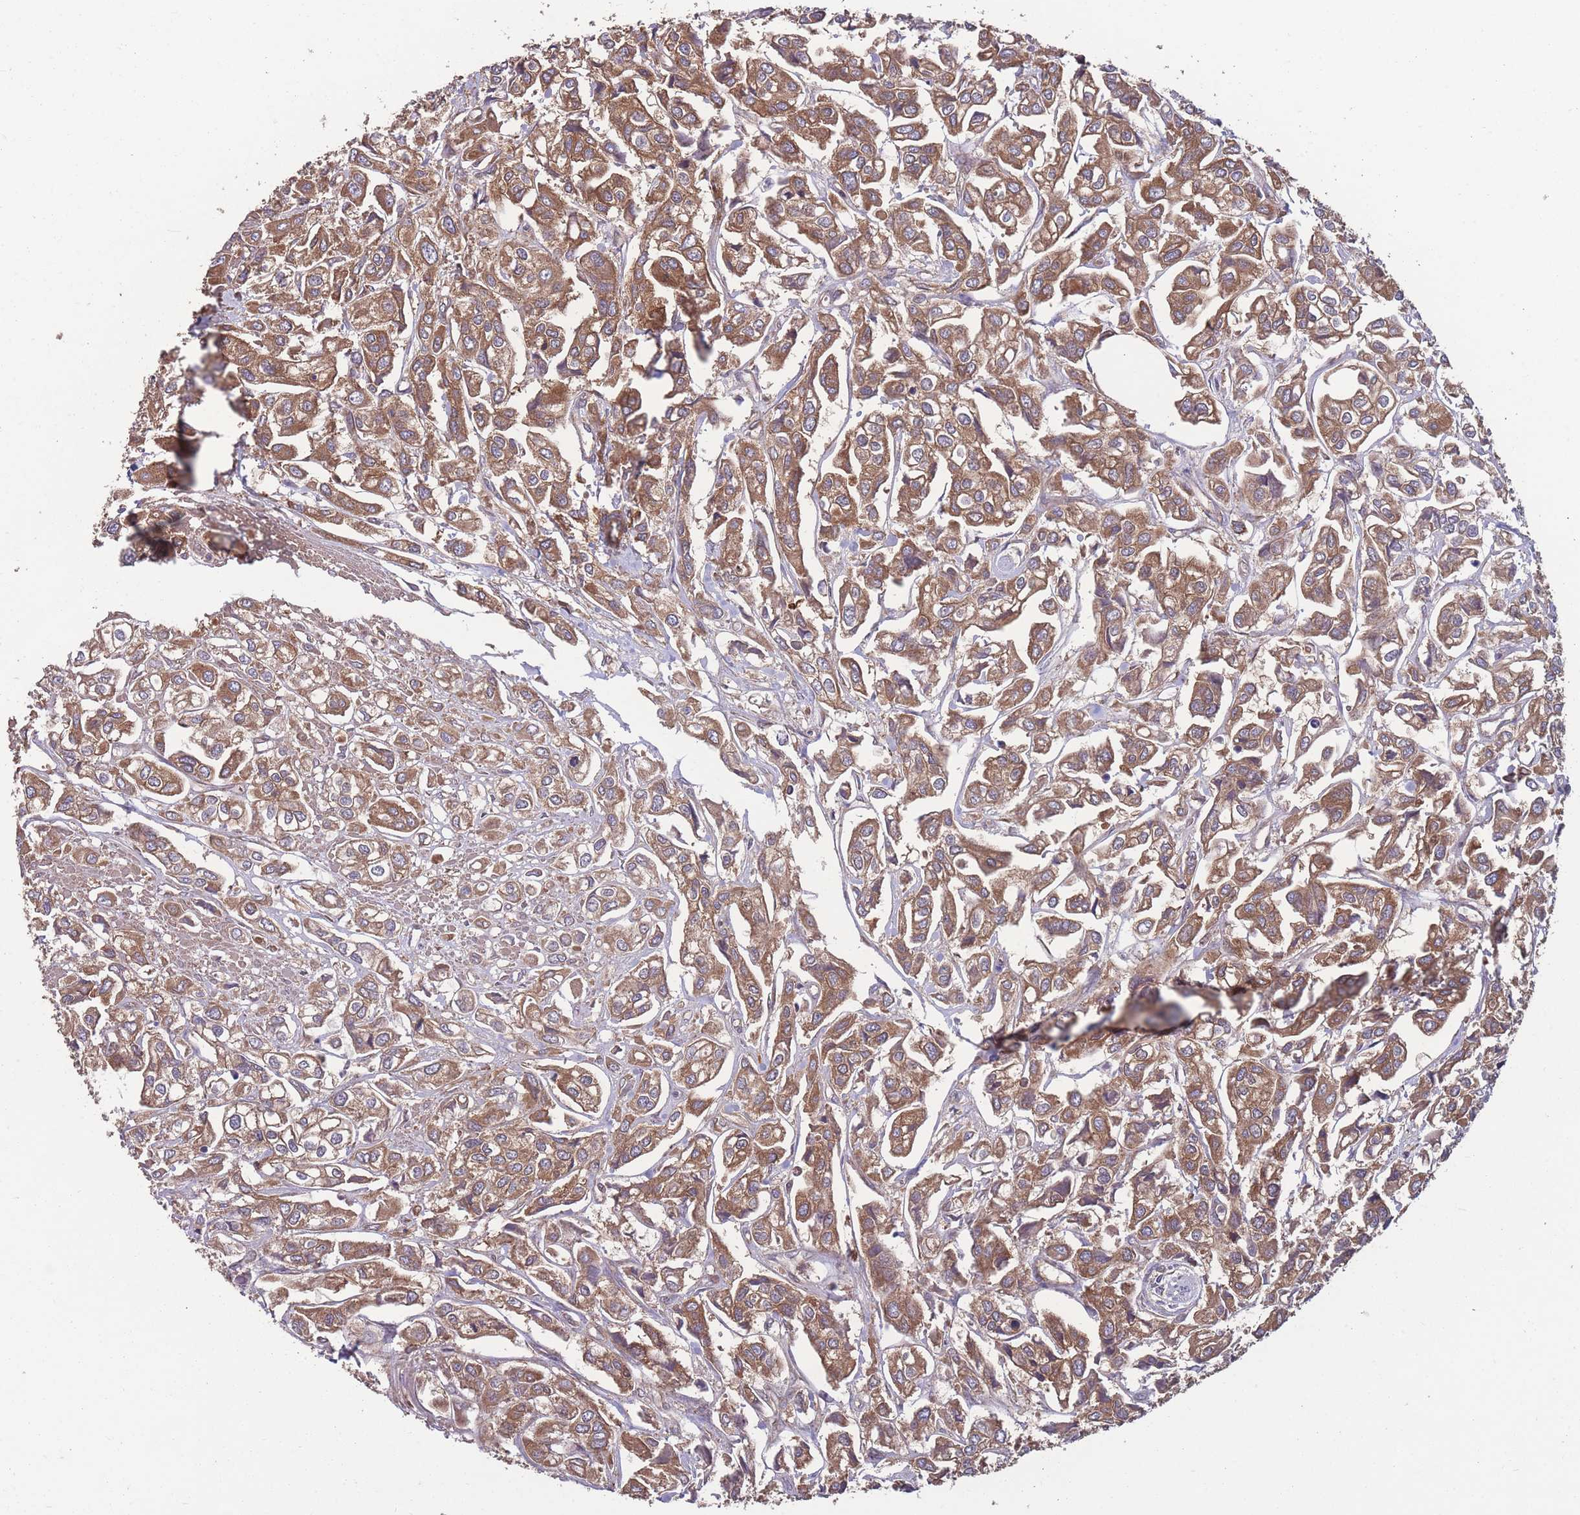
{"staining": {"intensity": "moderate", "quantity": ">75%", "location": "cytoplasmic/membranous"}, "tissue": "urothelial cancer", "cell_type": "Tumor cells", "image_type": "cancer", "snomed": [{"axis": "morphology", "description": "Urothelial carcinoma, High grade"}, {"axis": "topography", "description": "Urinary bladder"}], "caption": "Immunohistochemical staining of high-grade urothelial carcinoma shows medium levels of moderate cytoplasmic/membranous protein staining in approximately >75% of tumor cells.", "gene": "ZPR1", "patient": {"sex": "male", "age": 67}}